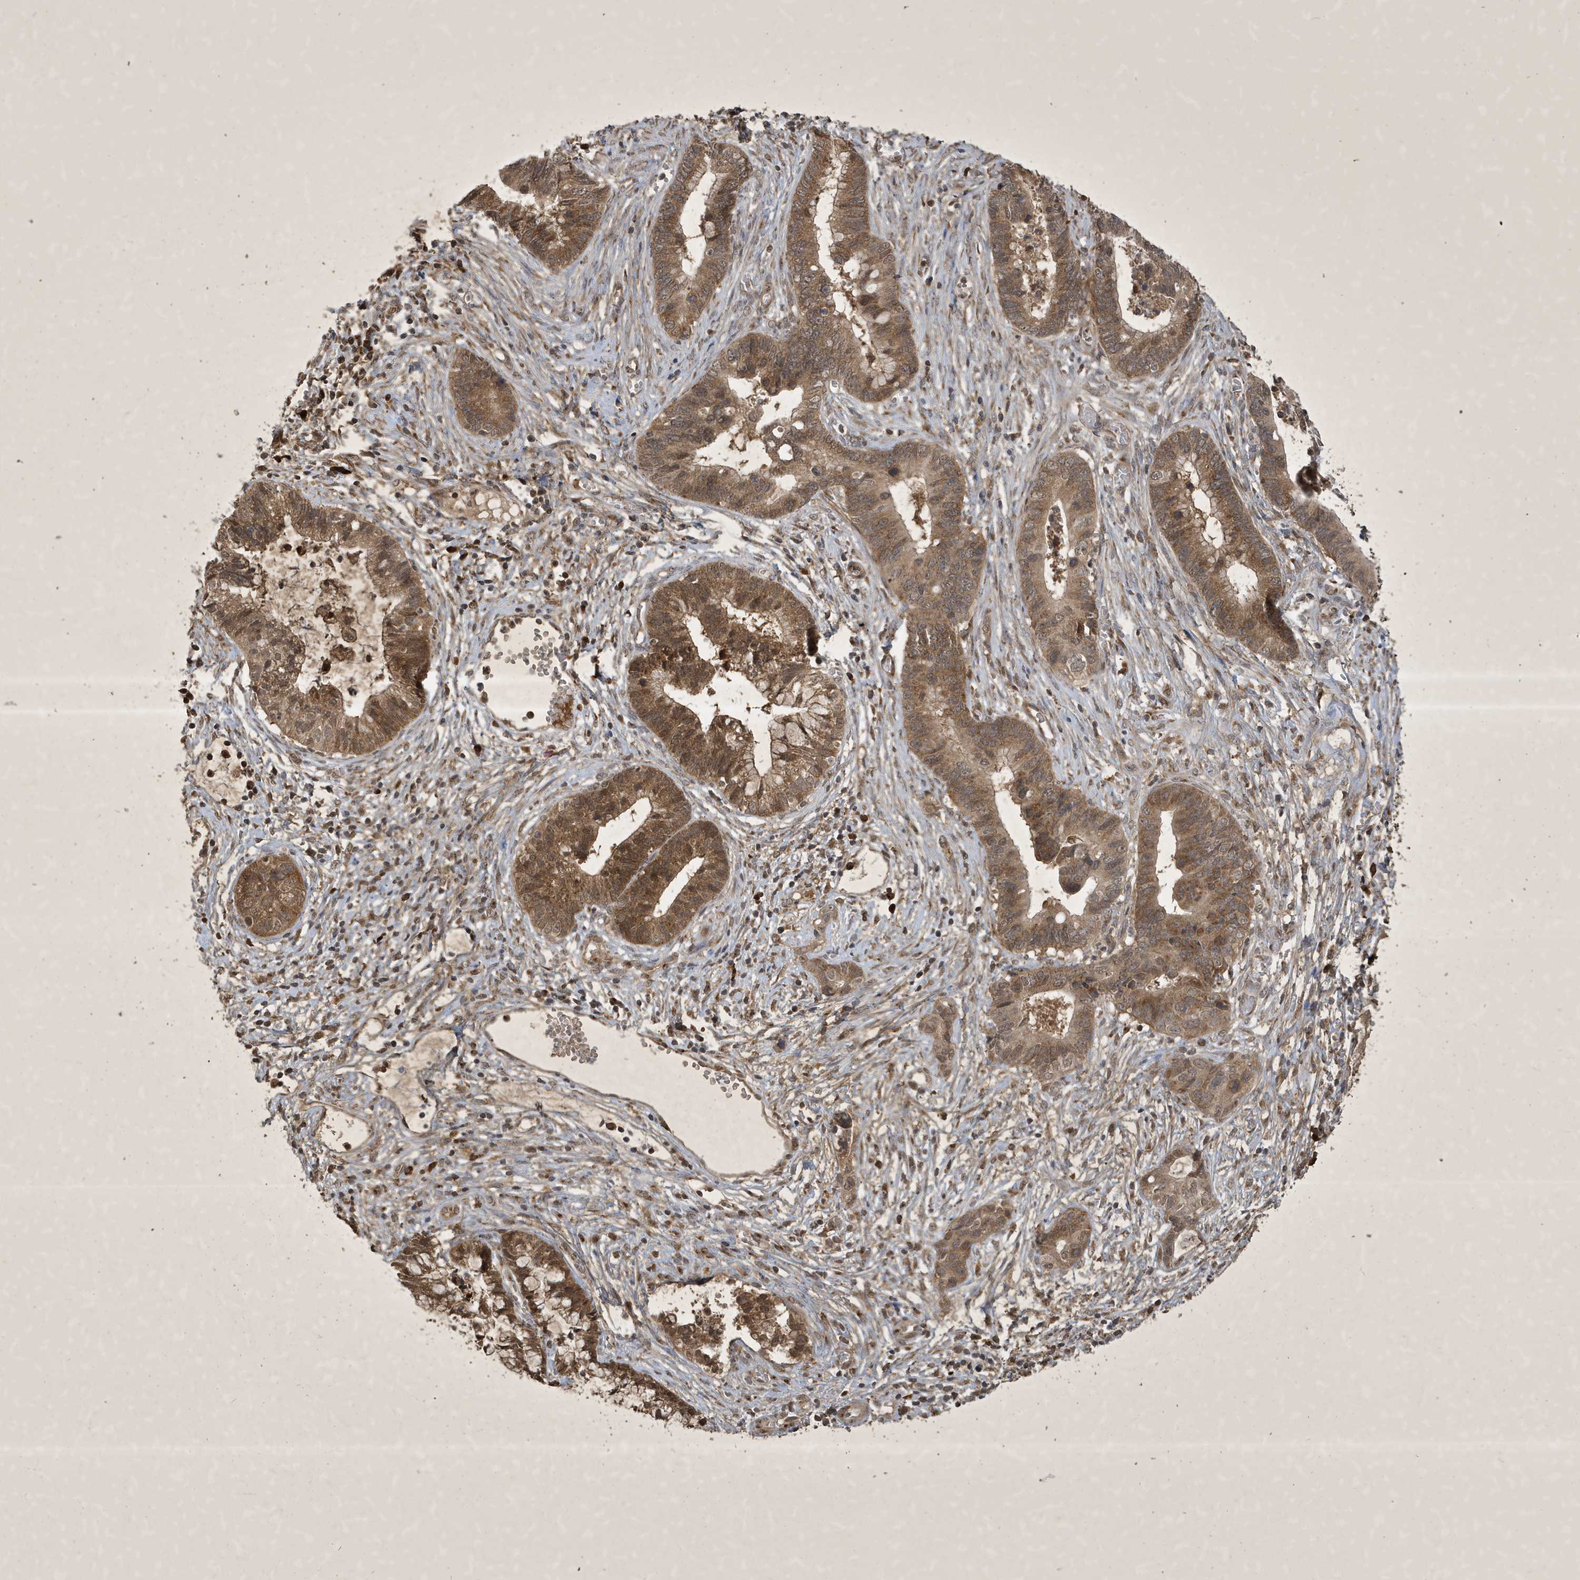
{"staining": {"intensity": "moderate", "quantity": ">75%", "location": "cytoplasmic/membranous,nuclear"}, "tissue": "cervical cancer", "cell_type": "Tumor cells", "image_type": "cancer", "snomed": [{"axis": "morphology", "description": "Adenocarcinoma, NOS"}, {"axis": "topography", "description": "Cervix"}], "caption": "Cervical cancer stained for a protein exhibits moderate cytoplasmic/membranous and nuclear positivity in tumor cells. (Stains: DAB (3,3'-diaminobenzidine) in brown, nuclei in blue, Microscopy: brightfield microscopy at high magnification).", "gene": "STX10", "patient": {"sex": "female", "age": 44}}